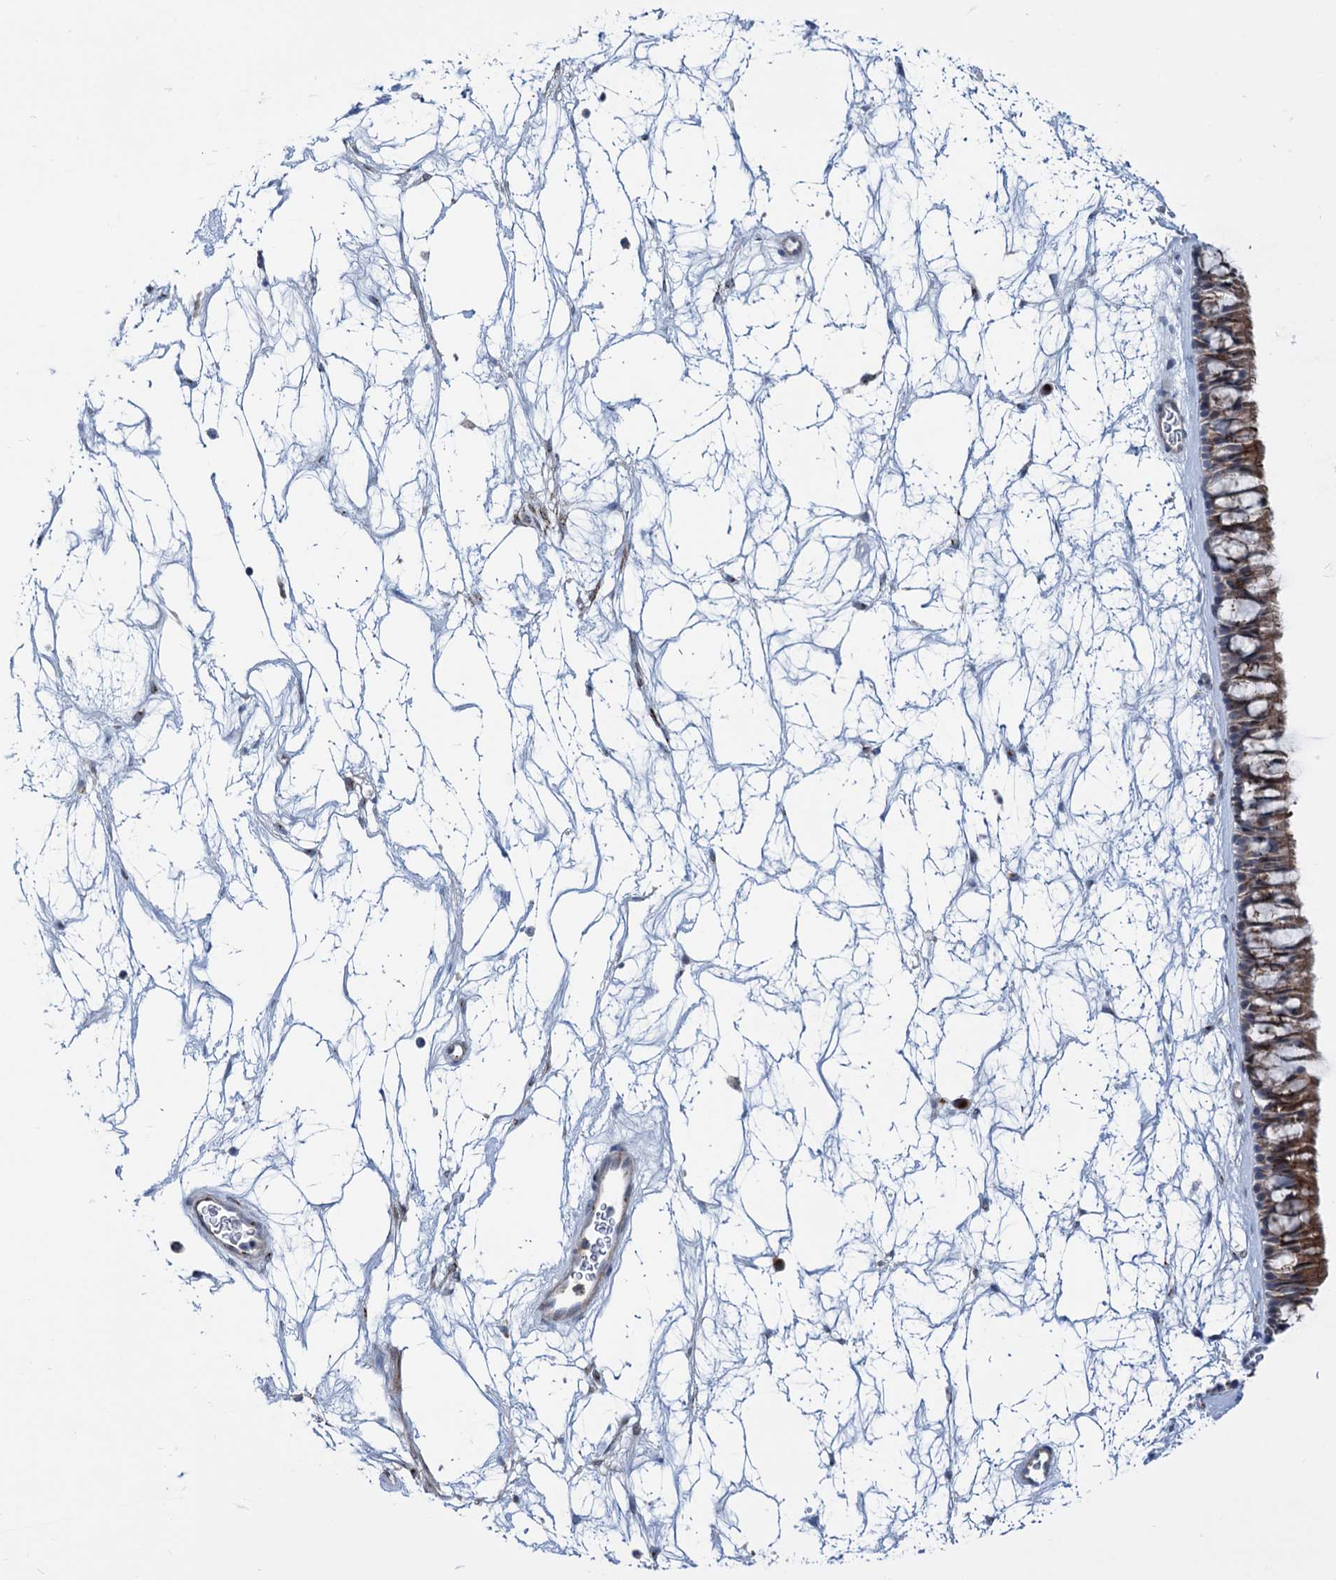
{"staining": {"intensity": "moderate", "quantity": ">75%", "location": "cytoplasmic/membranous"}, "tissue": "nasopharynx", "cell_type": "Respiratory epithelial cells", "image_type": "normal", "snomed": [{"axis": "morphology", "description": "Normal tissue, NOS"}, {"axis": "topography", "description": "Nasopharynx"}], "caption": "DAB (3,3'-diaminobenzidine) immunohistochemical staining of normal nasopharynx exhibits moderate cytoplasmic/membranous protein expression in about >75% of respiratory epithelial cells. The protein is shown in brown color, while the nuclei are stained blue.", "gene": "ELP4", "patient": {"sex": "male", "age": 64}}